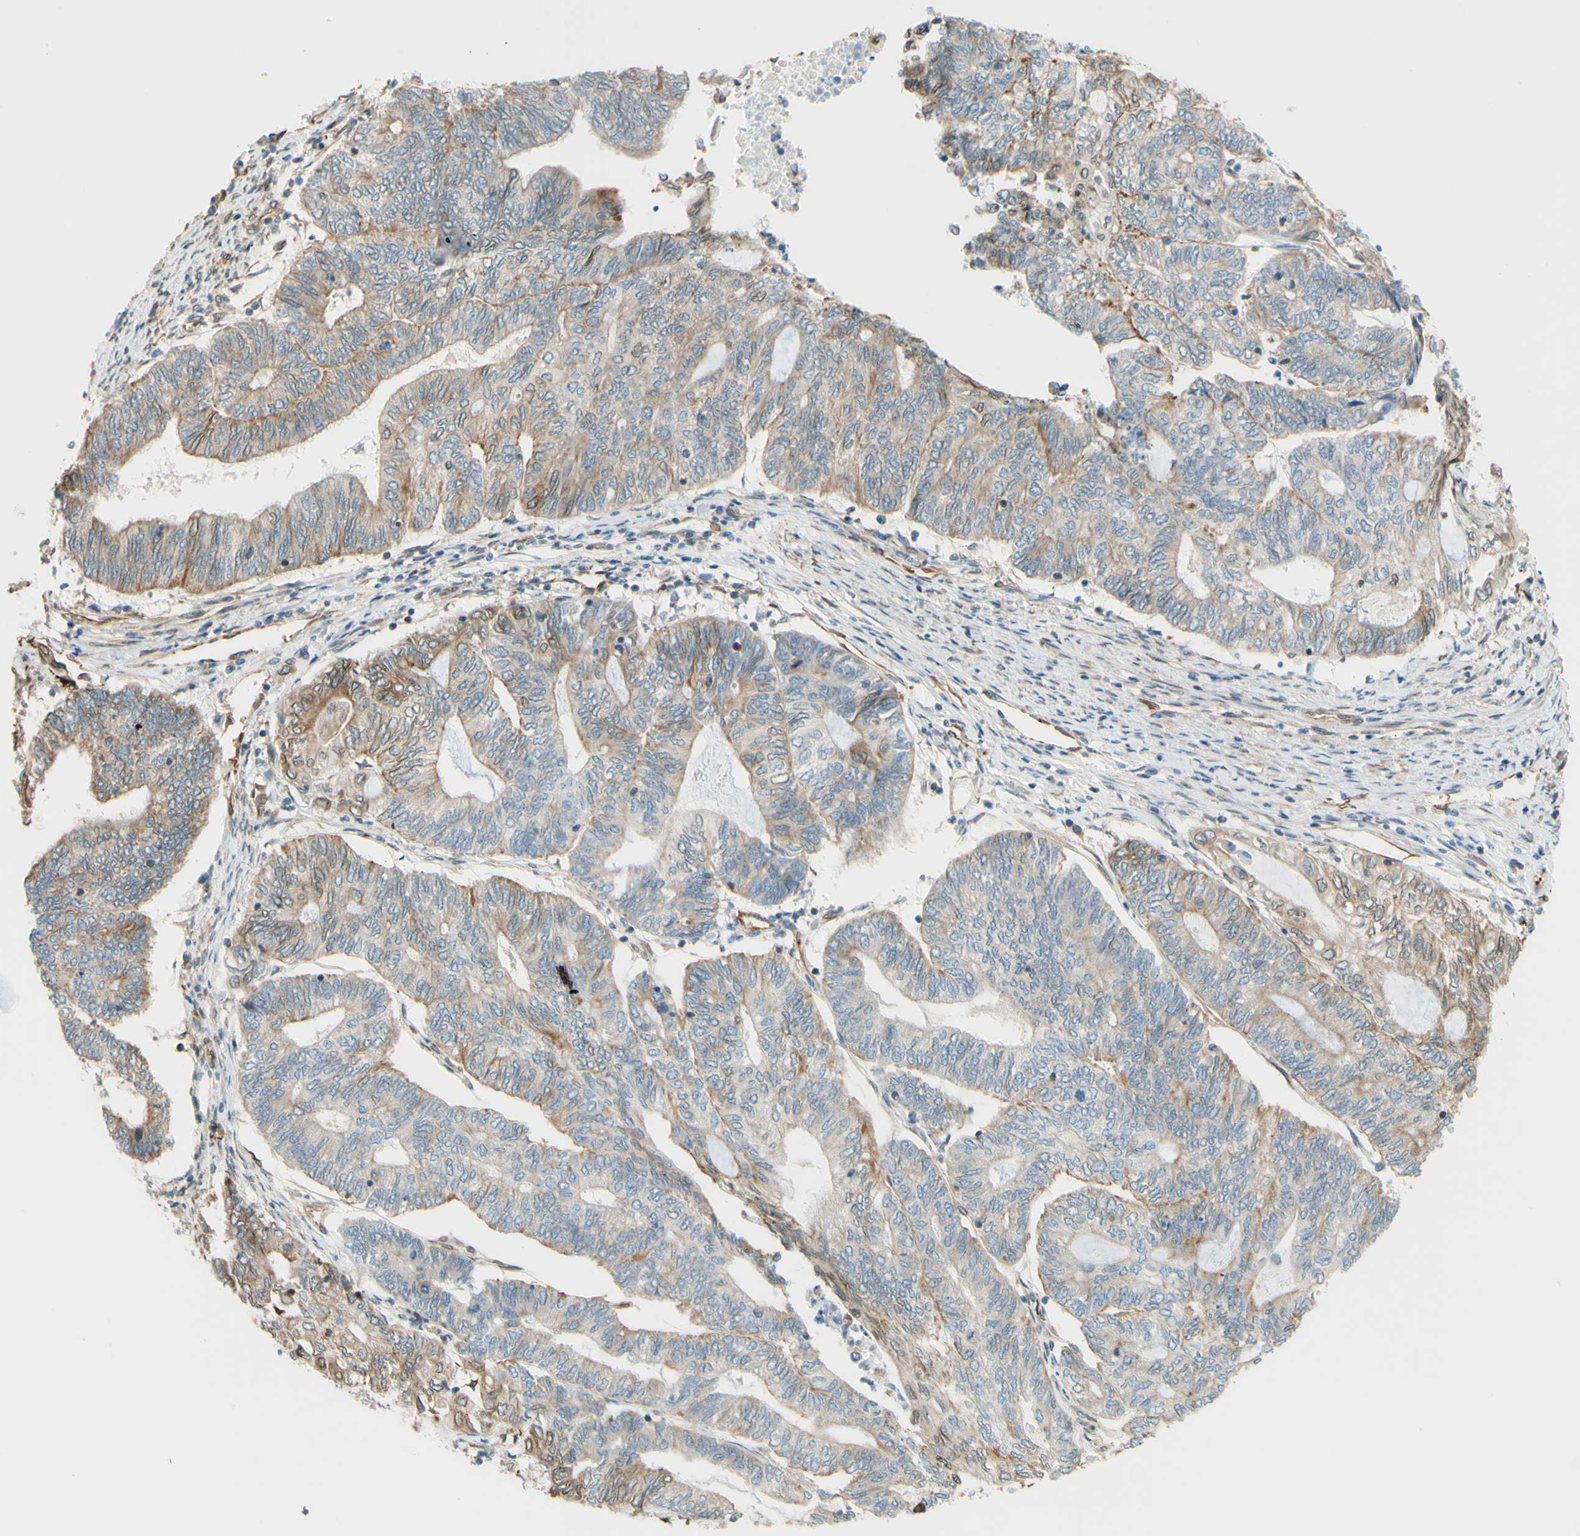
{"staining": {"intensity": "weak", "quantity": "25%-75%", "location": "cytoplasmic/membranous"}, "tissue": "endometrial cancer", "cell_type": "Tumor cells", "image_type": "cancer", "snomed": [{"axis": "morphology", "description": "Adenocarcinoma, NOS"}, {"axis": "topography", "description": "Uterus"}, {"axis": "topography", "description": "Endometrium"}], "caption": "Weak cytoplasmic/membranous expression is identified in approximately 25%-75% of tumor cells in endometrial cancer. (DAB (3,3'-diaminobenzidine) IHC, brown staining for protein, blue staining for nuclei).", "gene": "ENDOD1", "patient": {"sex": "female", "age": 70}}